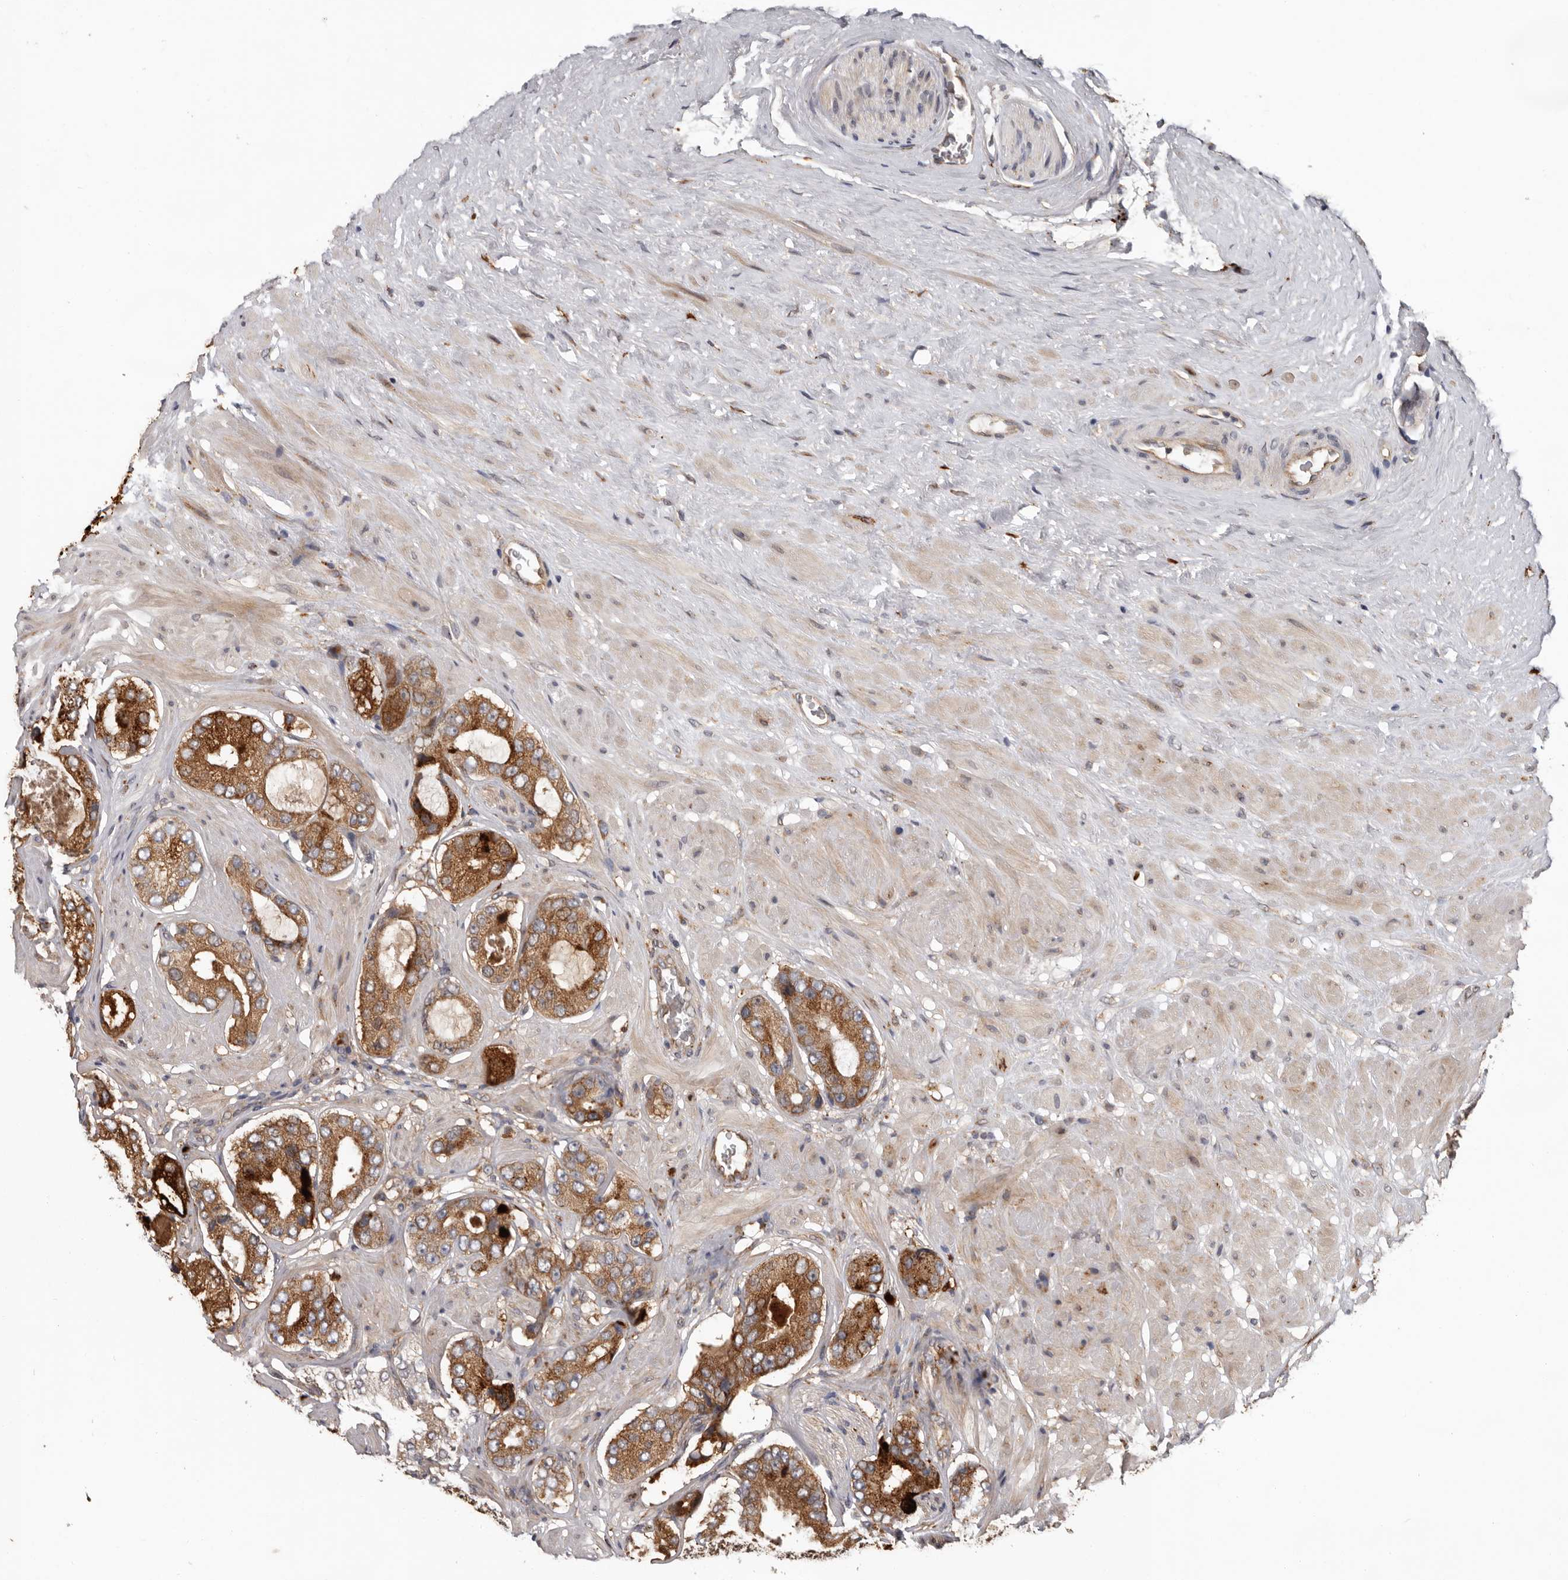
{"staining": {"intensity": "moderate", "quantity": ">75%", "location": "cytoplasmic/membranous"}, "tissue": "prostate cancer", "cell_type": "Tumor cells", "image_type": "cancer", "snomed": [{"axis": "morphology", "description": "Adenocarcinoma, High grade"}, {"axis": "topography", "description": "Prostate"}], "caption": "IHC of human prostate cancer (adenocarcinoma (high-grade)) displays medium levels of moderate cytoplasmic/membranous expression in about >75% of tumor cells. (DAB IHC, brown staining for protein, blue staining for nuclei).", "gene": "MTF1", "patient": {"sex": "male", "age": 59}}